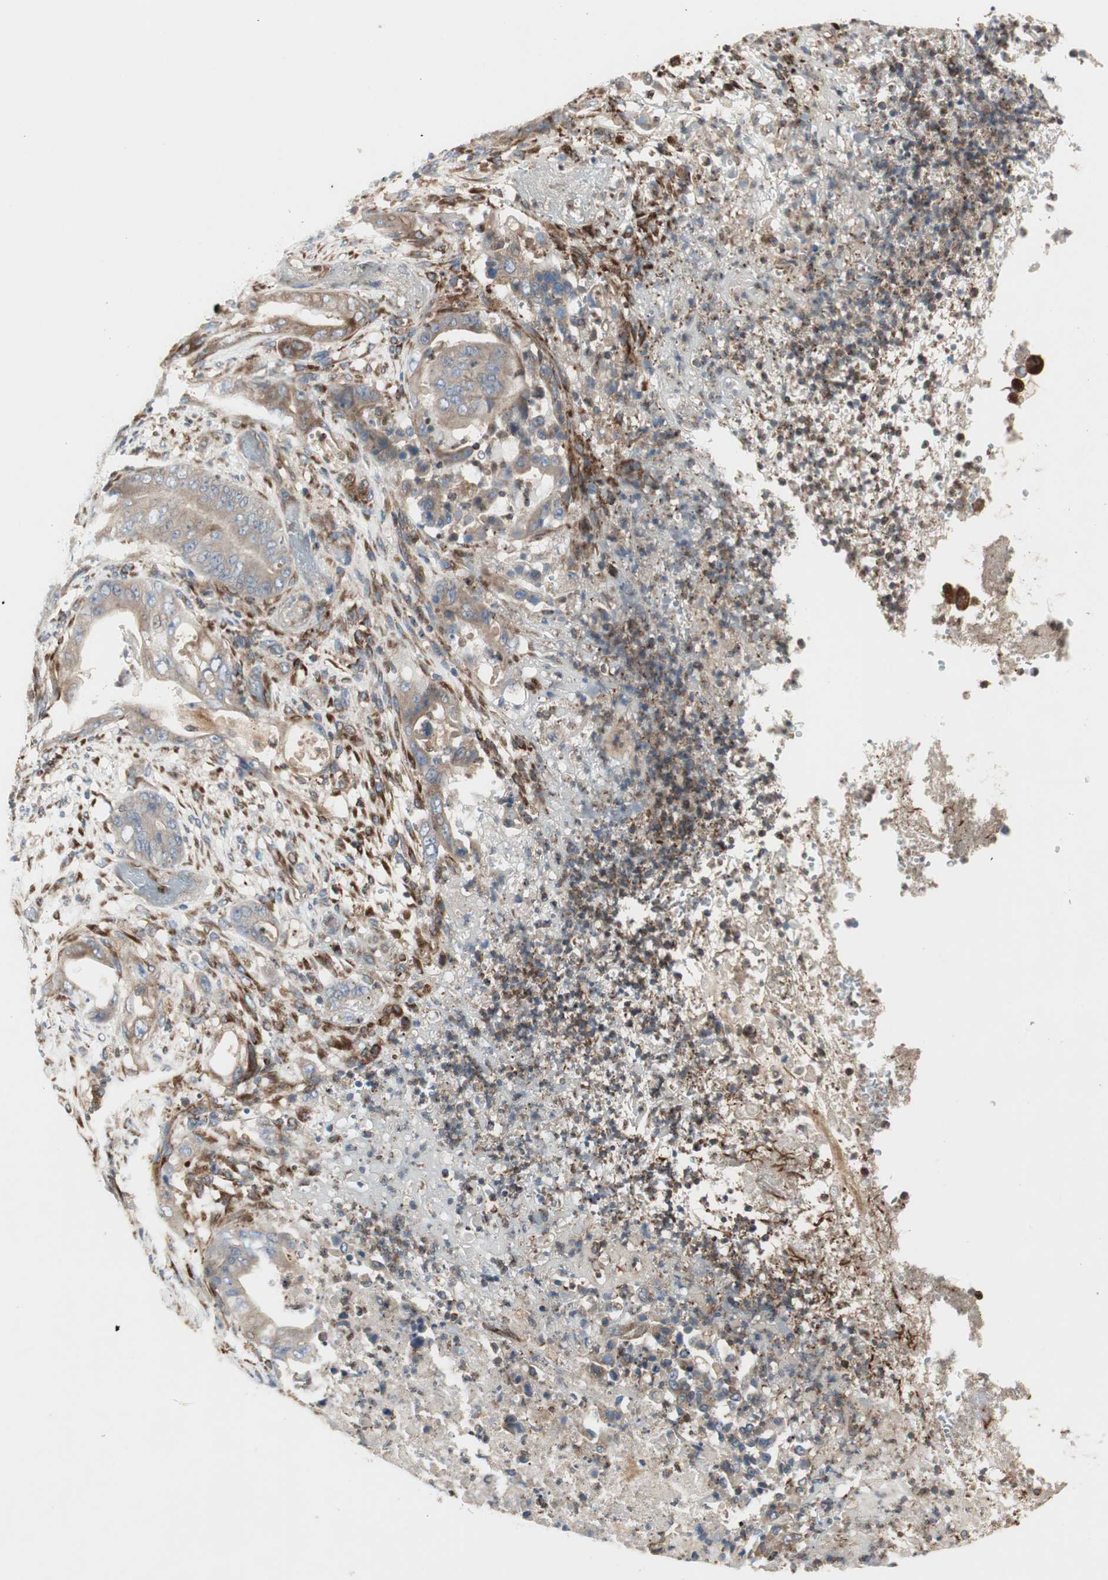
{"staining": {"intensity": "moderate", "quantity": ">75%", "location": "cytoplasmic/membranous"}, "tissue": "stomach cancer", "cell_type": "Tumor cells", "image_type": "cancer", "snomed": [{"axis": "morphology", "description": "Adenocarcinoma, NOS"}, {"axis": "topography", "description": "Stomach"}], "caption": "This is a micrograph of immunohistochemistry staining of stomach cancer, which shows moderate expression in the cytoplasmic/membranous of tumor cells.", "gene": "H6PD", "patient": {"sex": "female", "age": 73}}